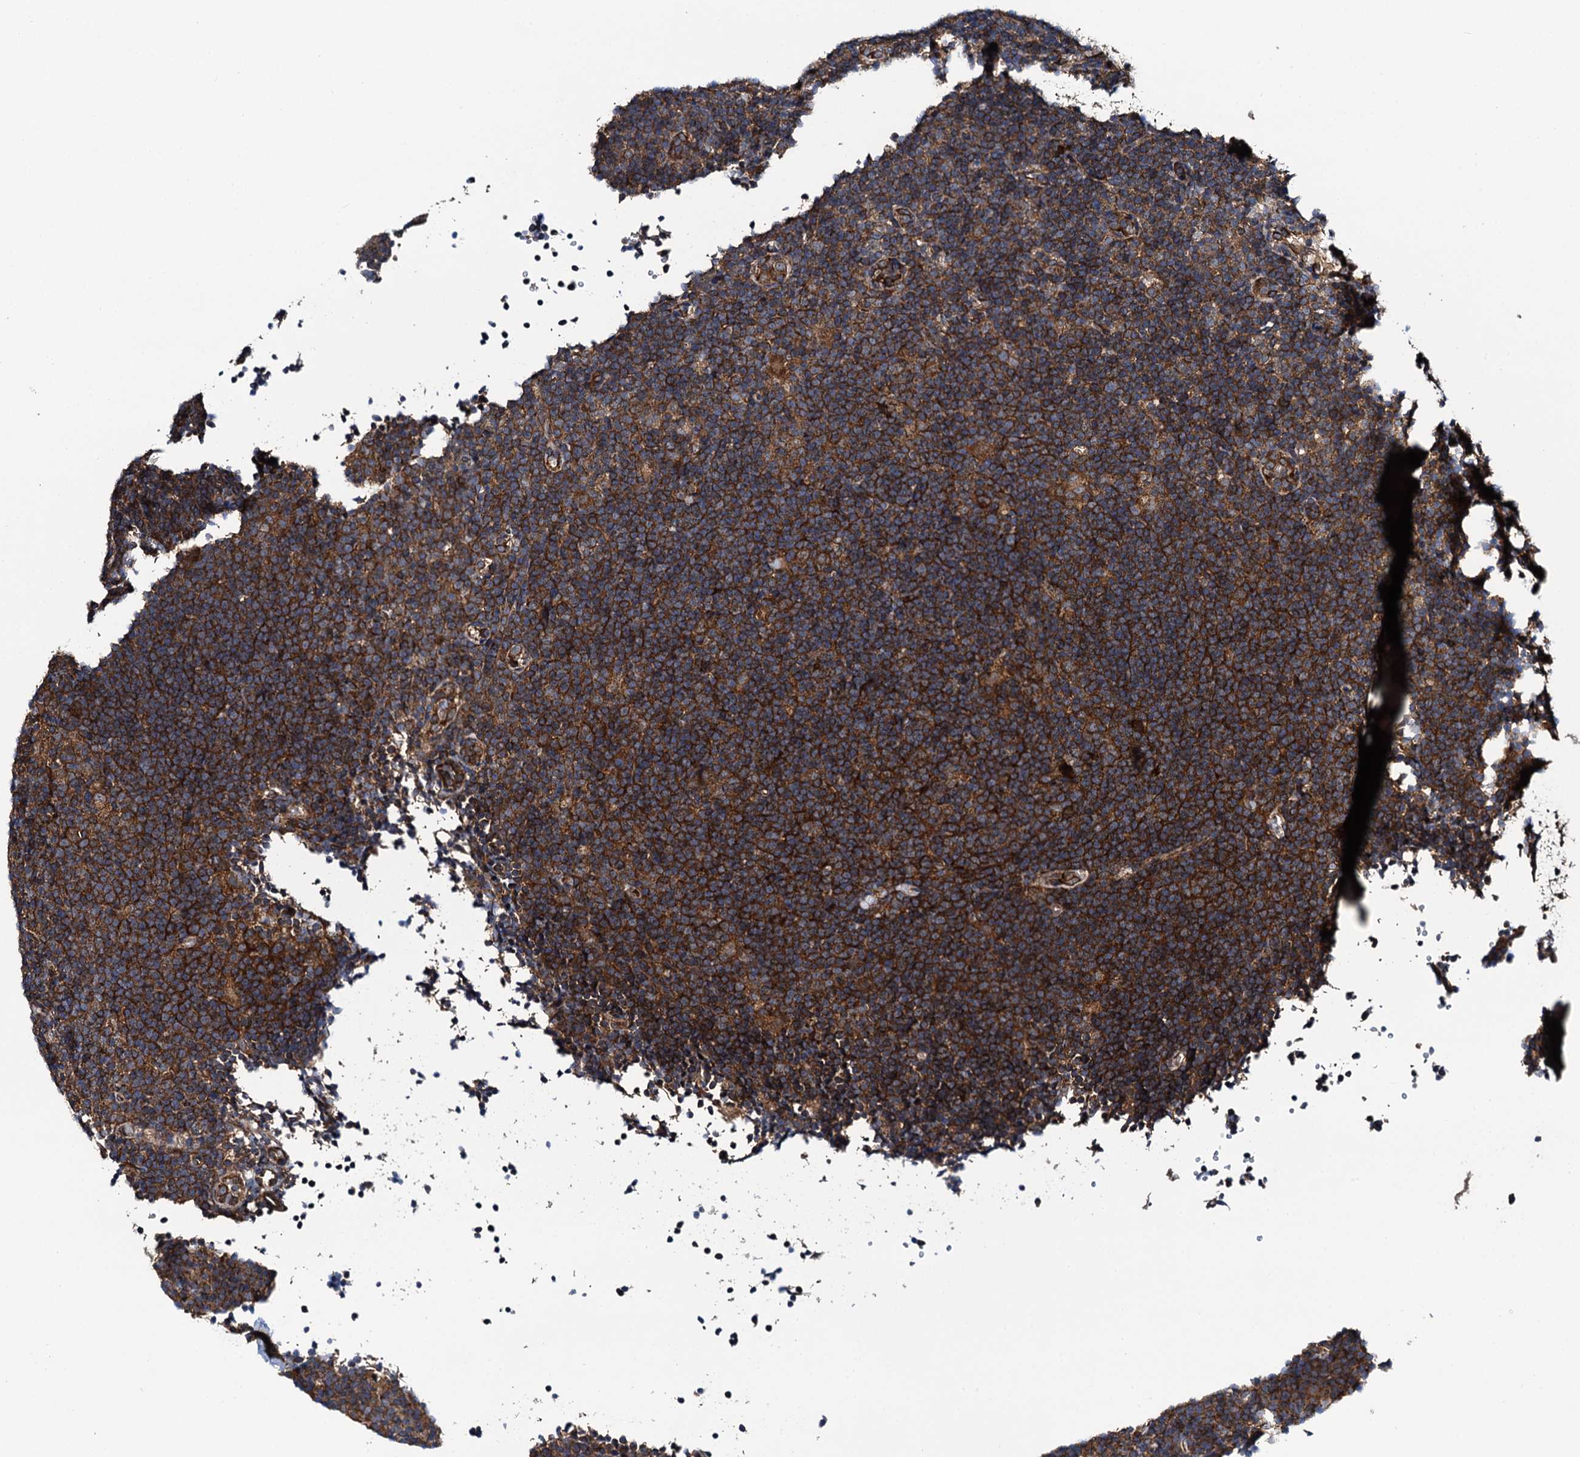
{"staining": {"intensity": "strong", "quantity": ">75%", "location": "cytoplasmic/membranous"}, "tissue": "lymphoma", "cell_type": "Tumor cells", "image_type": "cancer", "snomed": [{"axis": "morphology", "description": "Hodgkin's disease, NOS"}, {"axis": "topography", "description": "Lymph node"}], "caption": "The histopathology image shows staining of lymphoma, revealing strong cytoplasmic/membranous protein expression (brown color) within tumor cells.", "gene": "NEK1", "patient": {"sex": "female", "age": 57}}